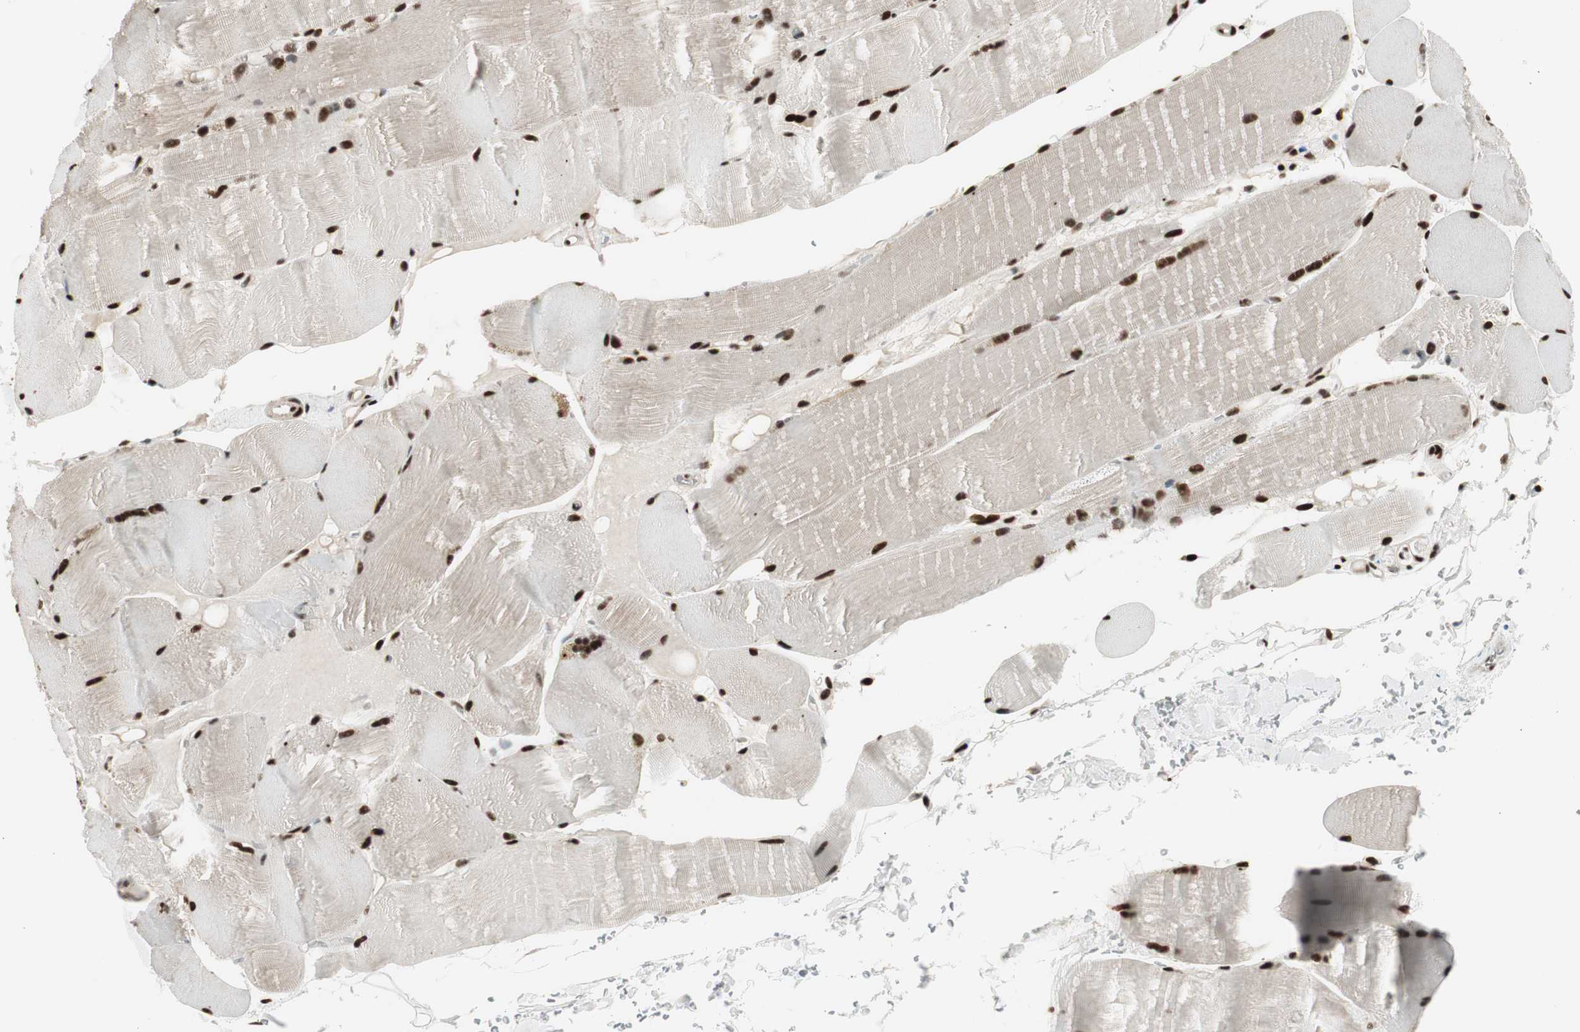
{"staining": {"intensity": "strong", "quantity": ">75%", "location": "nuclear"}, "tissue": "skeletal muscle", "cell_type": "Myocytes", "image_type": "normal", "snomed": [{"axis": "morphology", "description": "Normal tissue, NOS"}, {"axis": "topography", "description": "Skin"}, {"axis": "topography", "description": "Skeletal muscle"}], "caption": "The photomicrograph displays staining of unremarkable skeletal muscle, revealing strong nuclear protein expression (brown color) within myocytes.", "gene": "HEXIM1", "patient": {"sex": "male", "age": 83}}